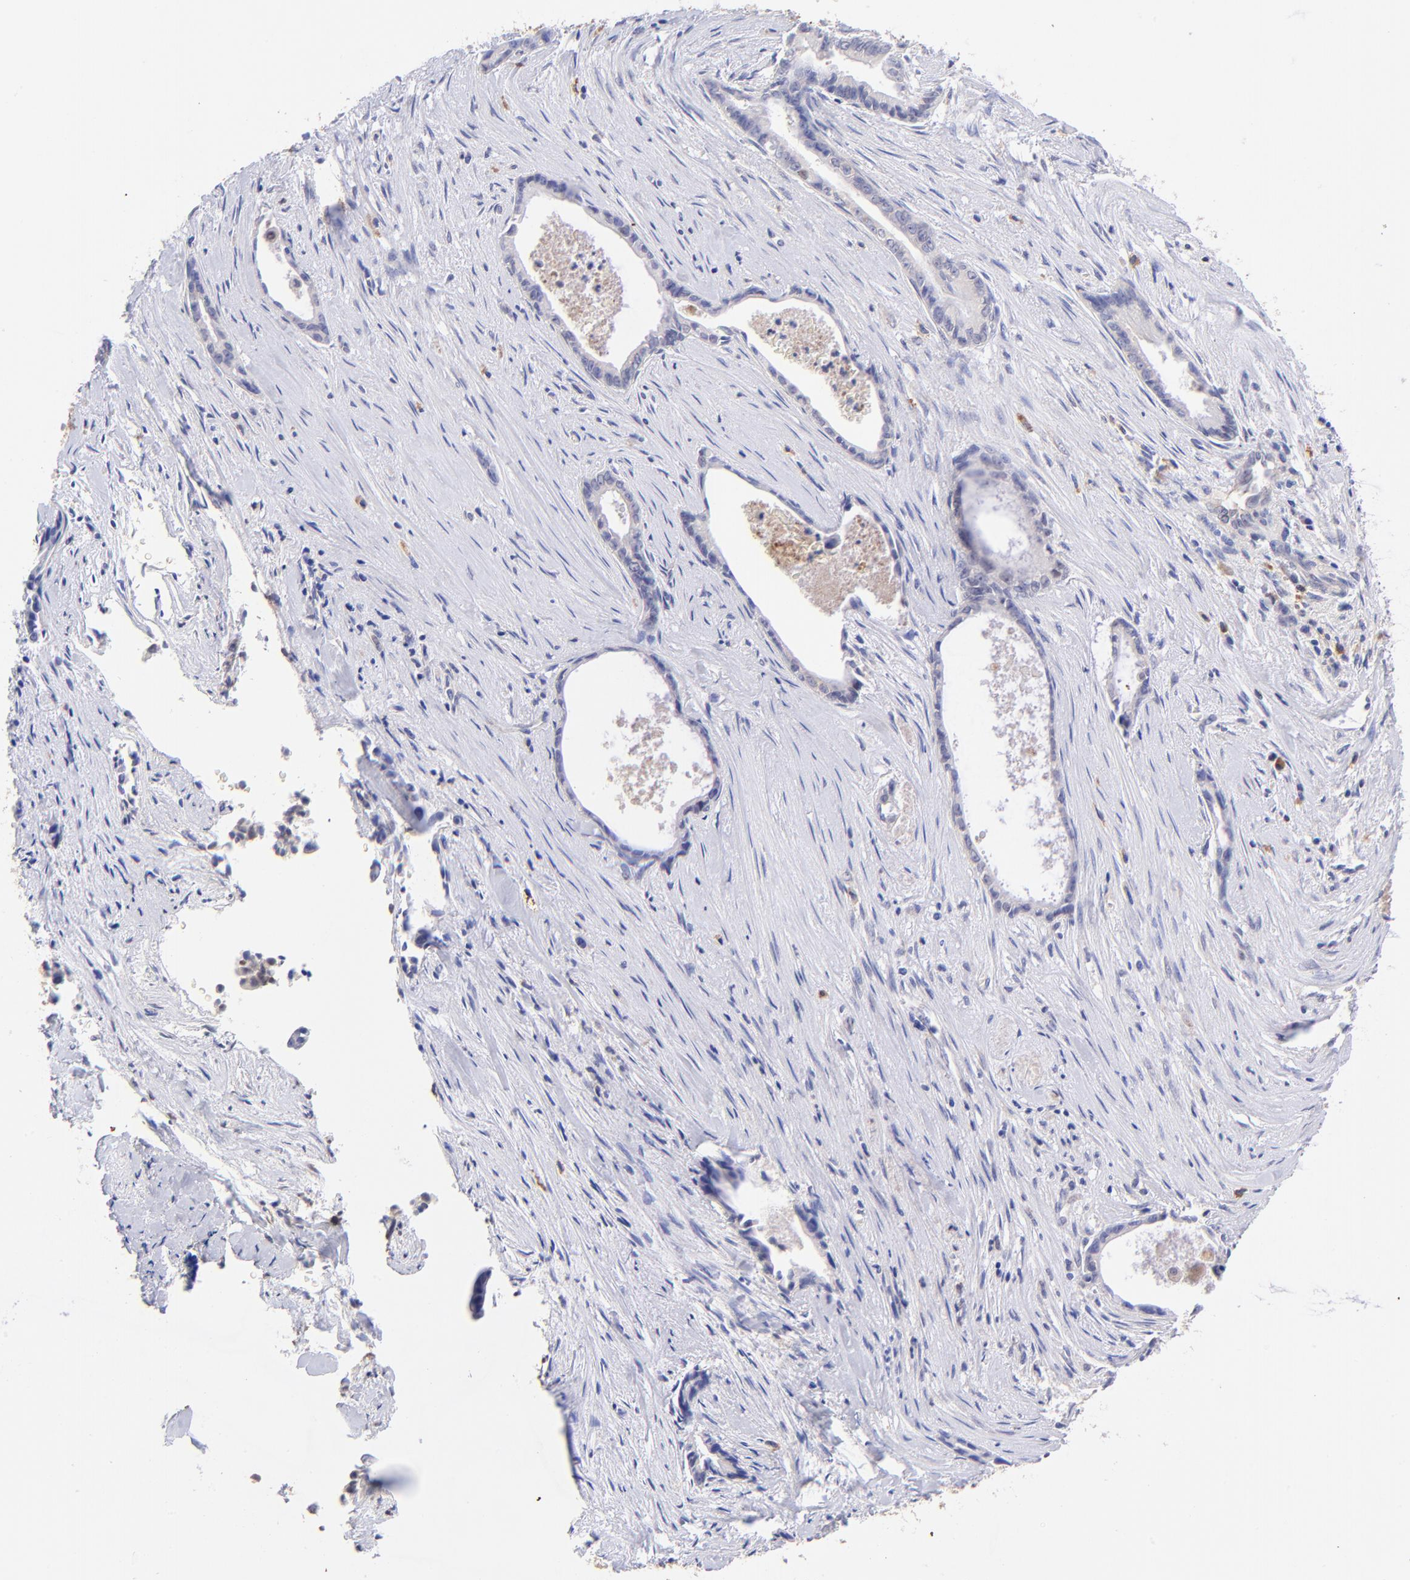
{"staining": {"intensity": "negative", "quantity": "none", "location": "none"}, "tissue": "liver cancer", "cell_type": "Tumor cells", "image_type": "cancer", "snomed": [{"axis": "morphology", "description": "Cholangiocarcinoma"}, {"axis": "topography", "description": "Liver"}], "caption": "There is no significant positivity in tumor cells of liver cancer.", "gene": "RPL11", "patient": {"sex": "female", "age": 55}}